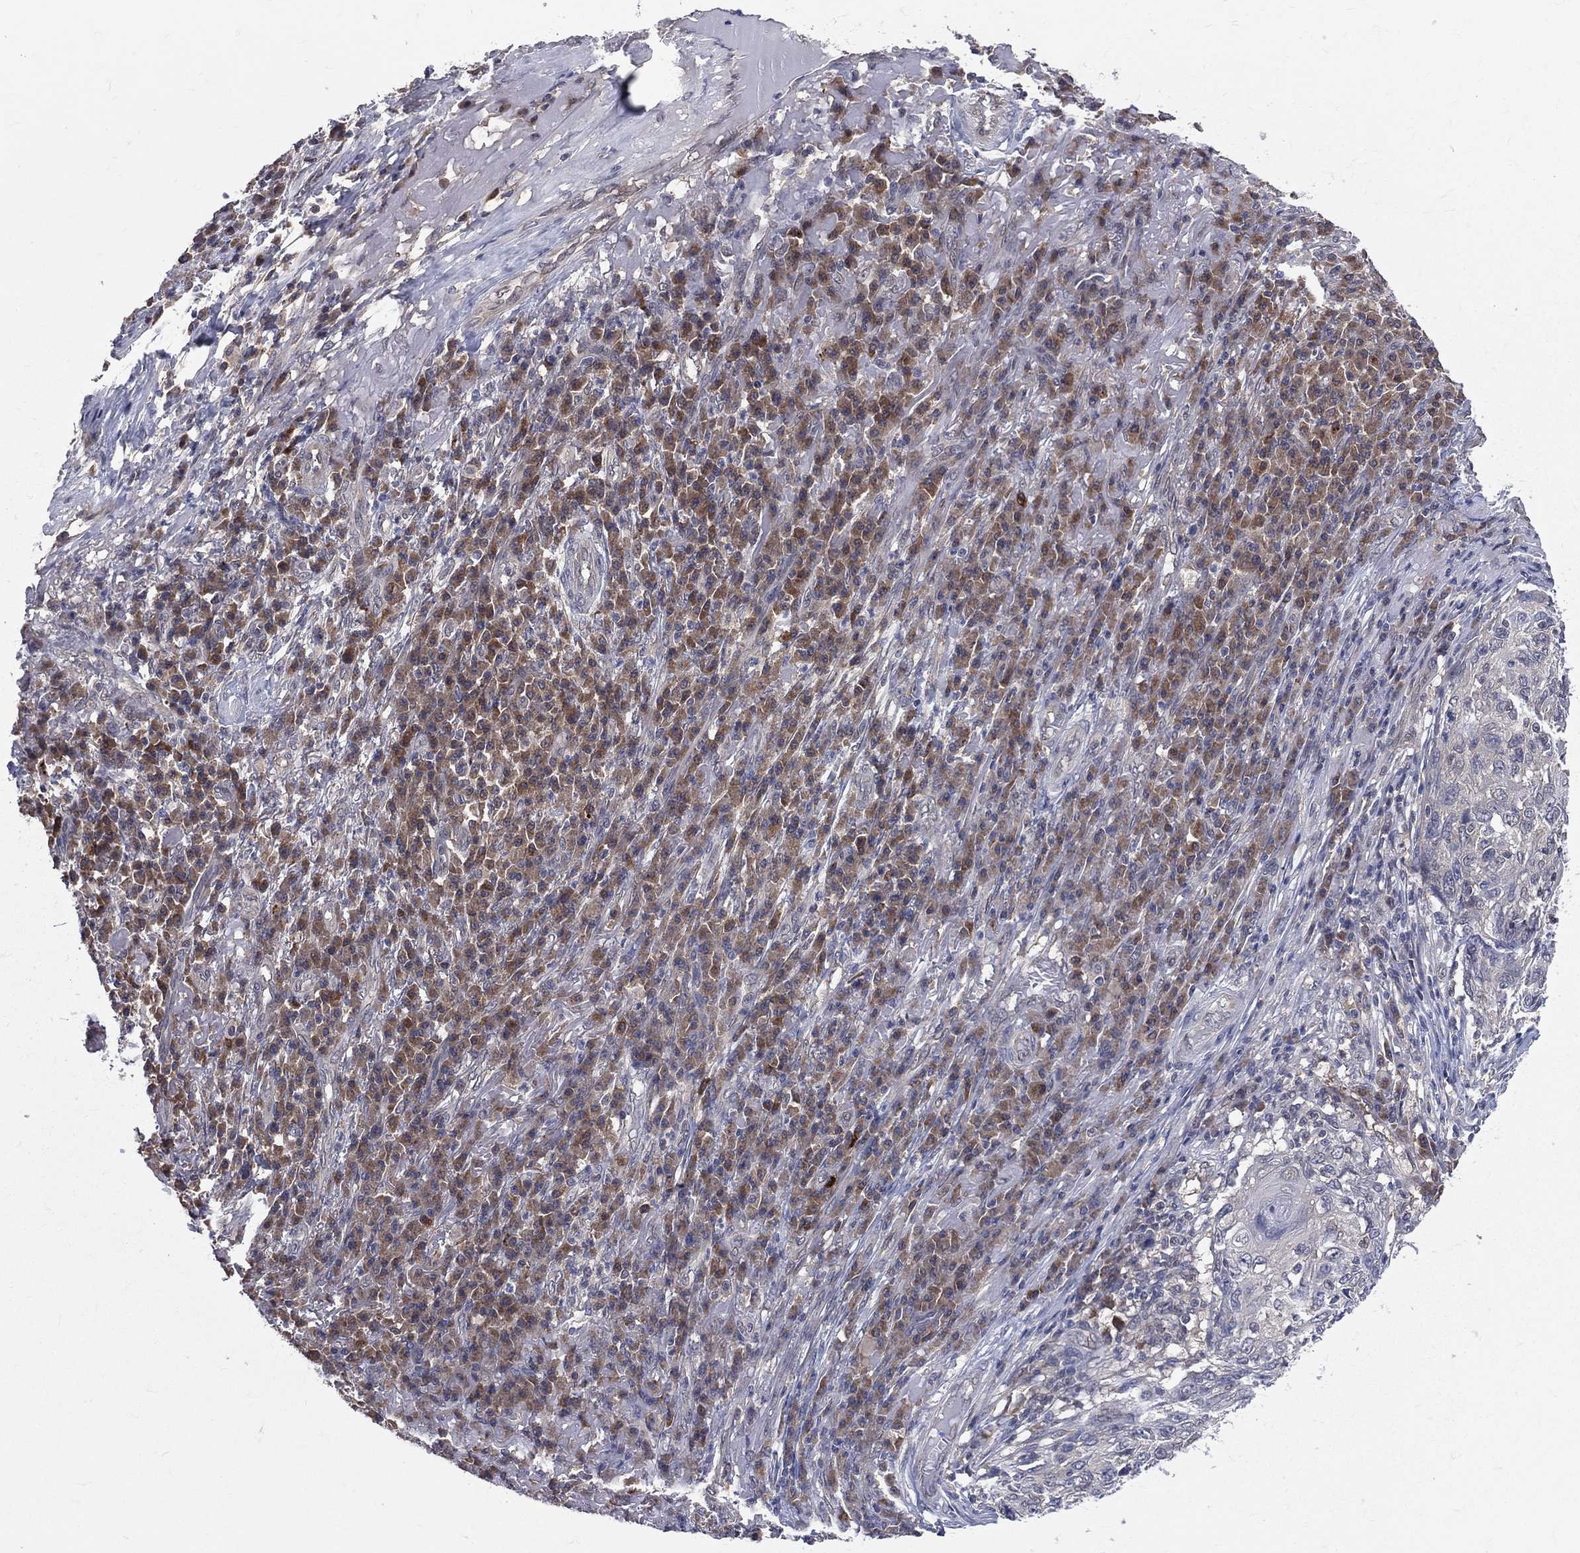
{"staining": {"intensity": "negative", "quantity": "none", "location": "none"}, "tissue": "skin cancer", "cell_type": "Tumor cells", "image_type": "cancer", "snomed": [{"axis": "morphology", "description": "Squamous cell carcinoma, NOS"}, {"axis": "topography", "description": "Skin"}], "caption": "The immunohistochemistry micrograph has no significant expression in tumor cells of skin cancer (squamous cell carcinoma) tissue.", "gene": "DLG4", "patient": {"sex": "male", "age": 92}}